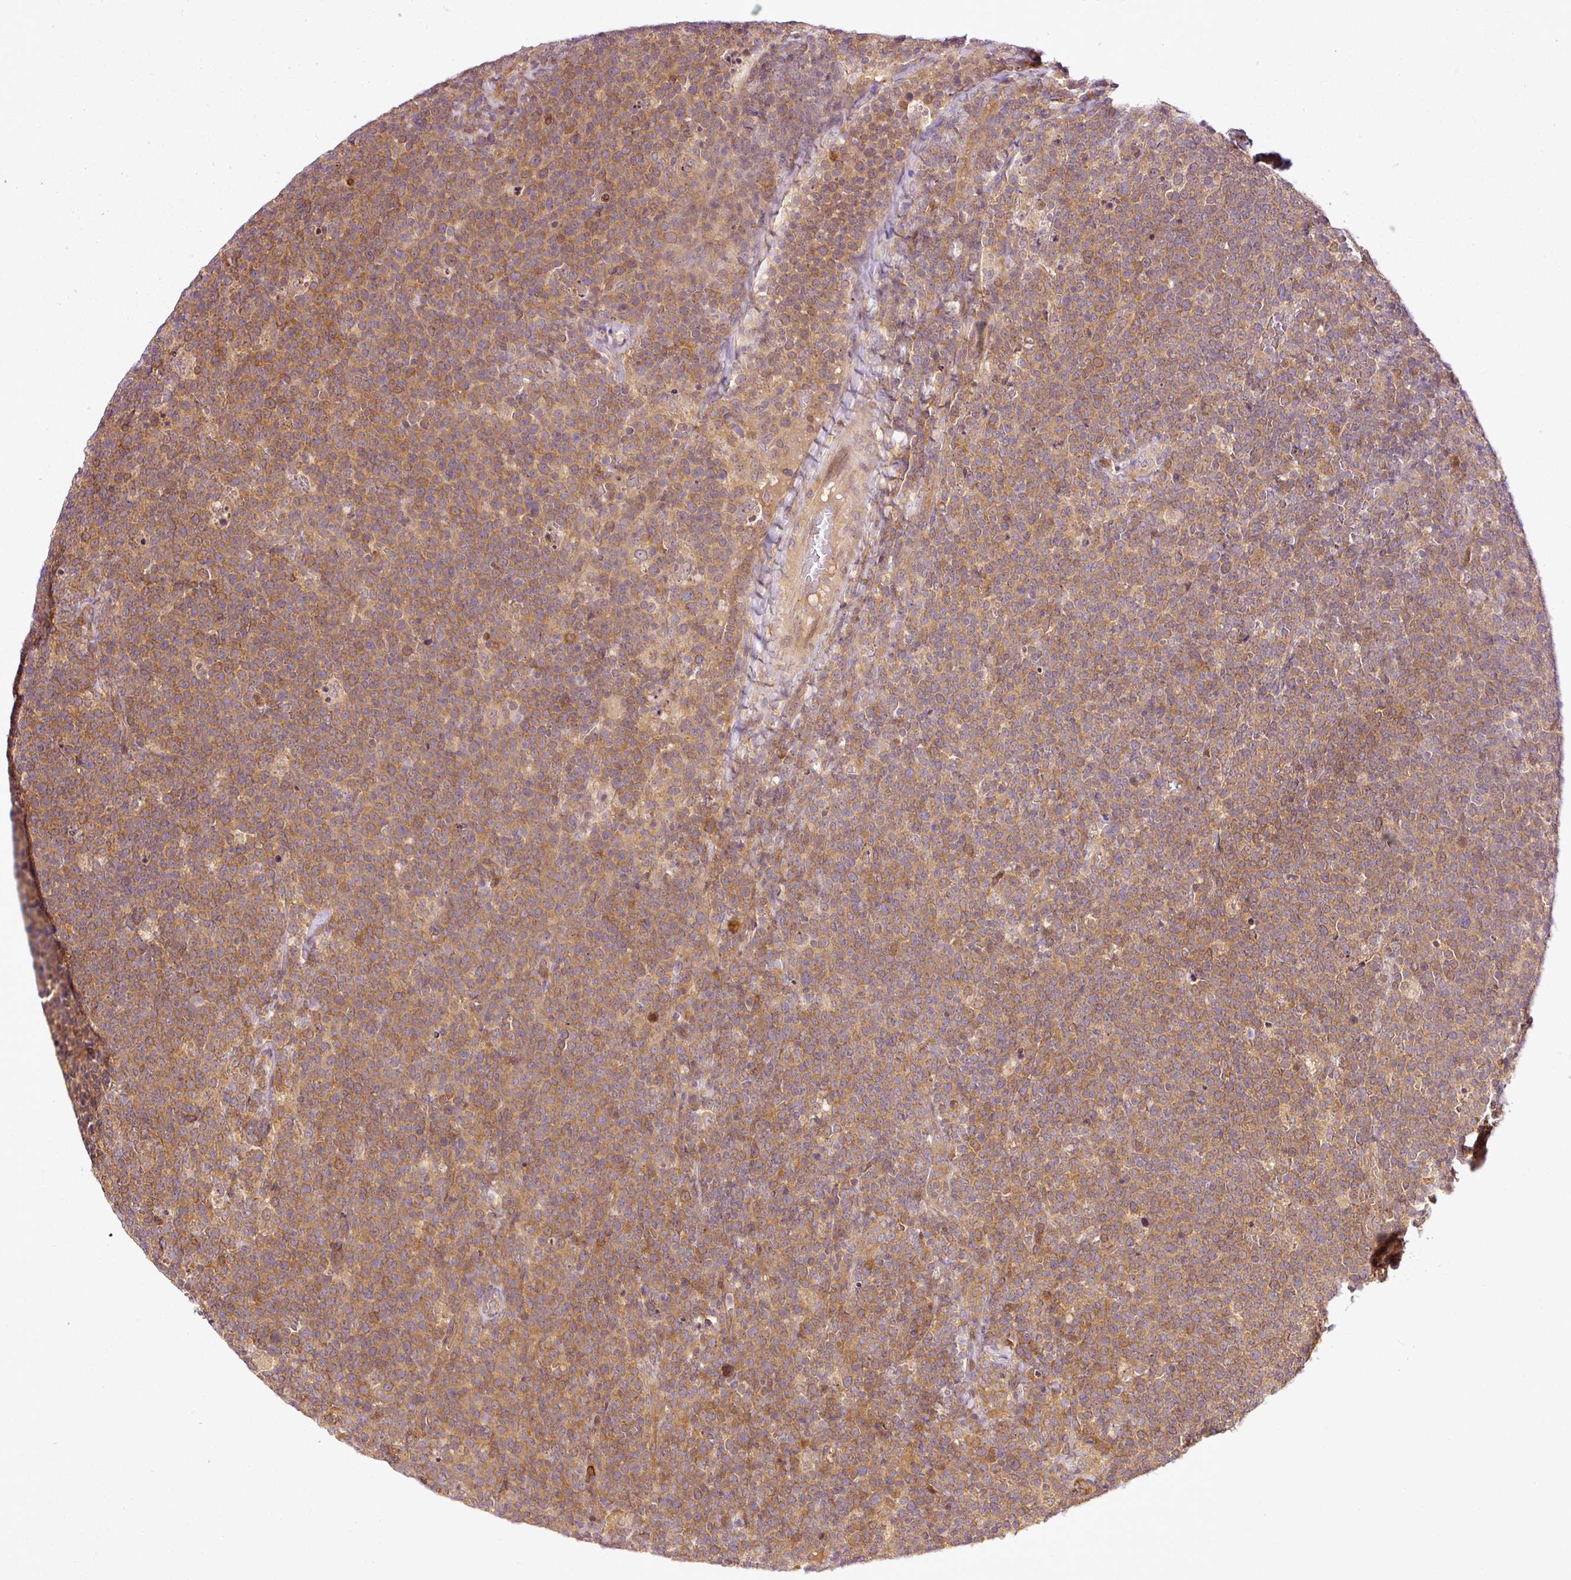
{"staining": {"intensity": "moderate", "quantity": ">75%", "location": "cytoplasmic/membranous"}, "tissue": "lymphoma", "cell_type": "Tumor cells", "image_type": "cancer", "snomed": [{"axis": "morphology", "description": "Malignant lymphoma, non-Hodgkin's type, High grade"}, {"axis": "topography", "description": "Lymph node"}], "caption": "Protein expression analysis of lymphoma shows moderate cytoplasmic/membranous expression in about >75% of tumor cells.", "gene": "MIF4GD", "patient": {"sex": "male", "age": 61}}